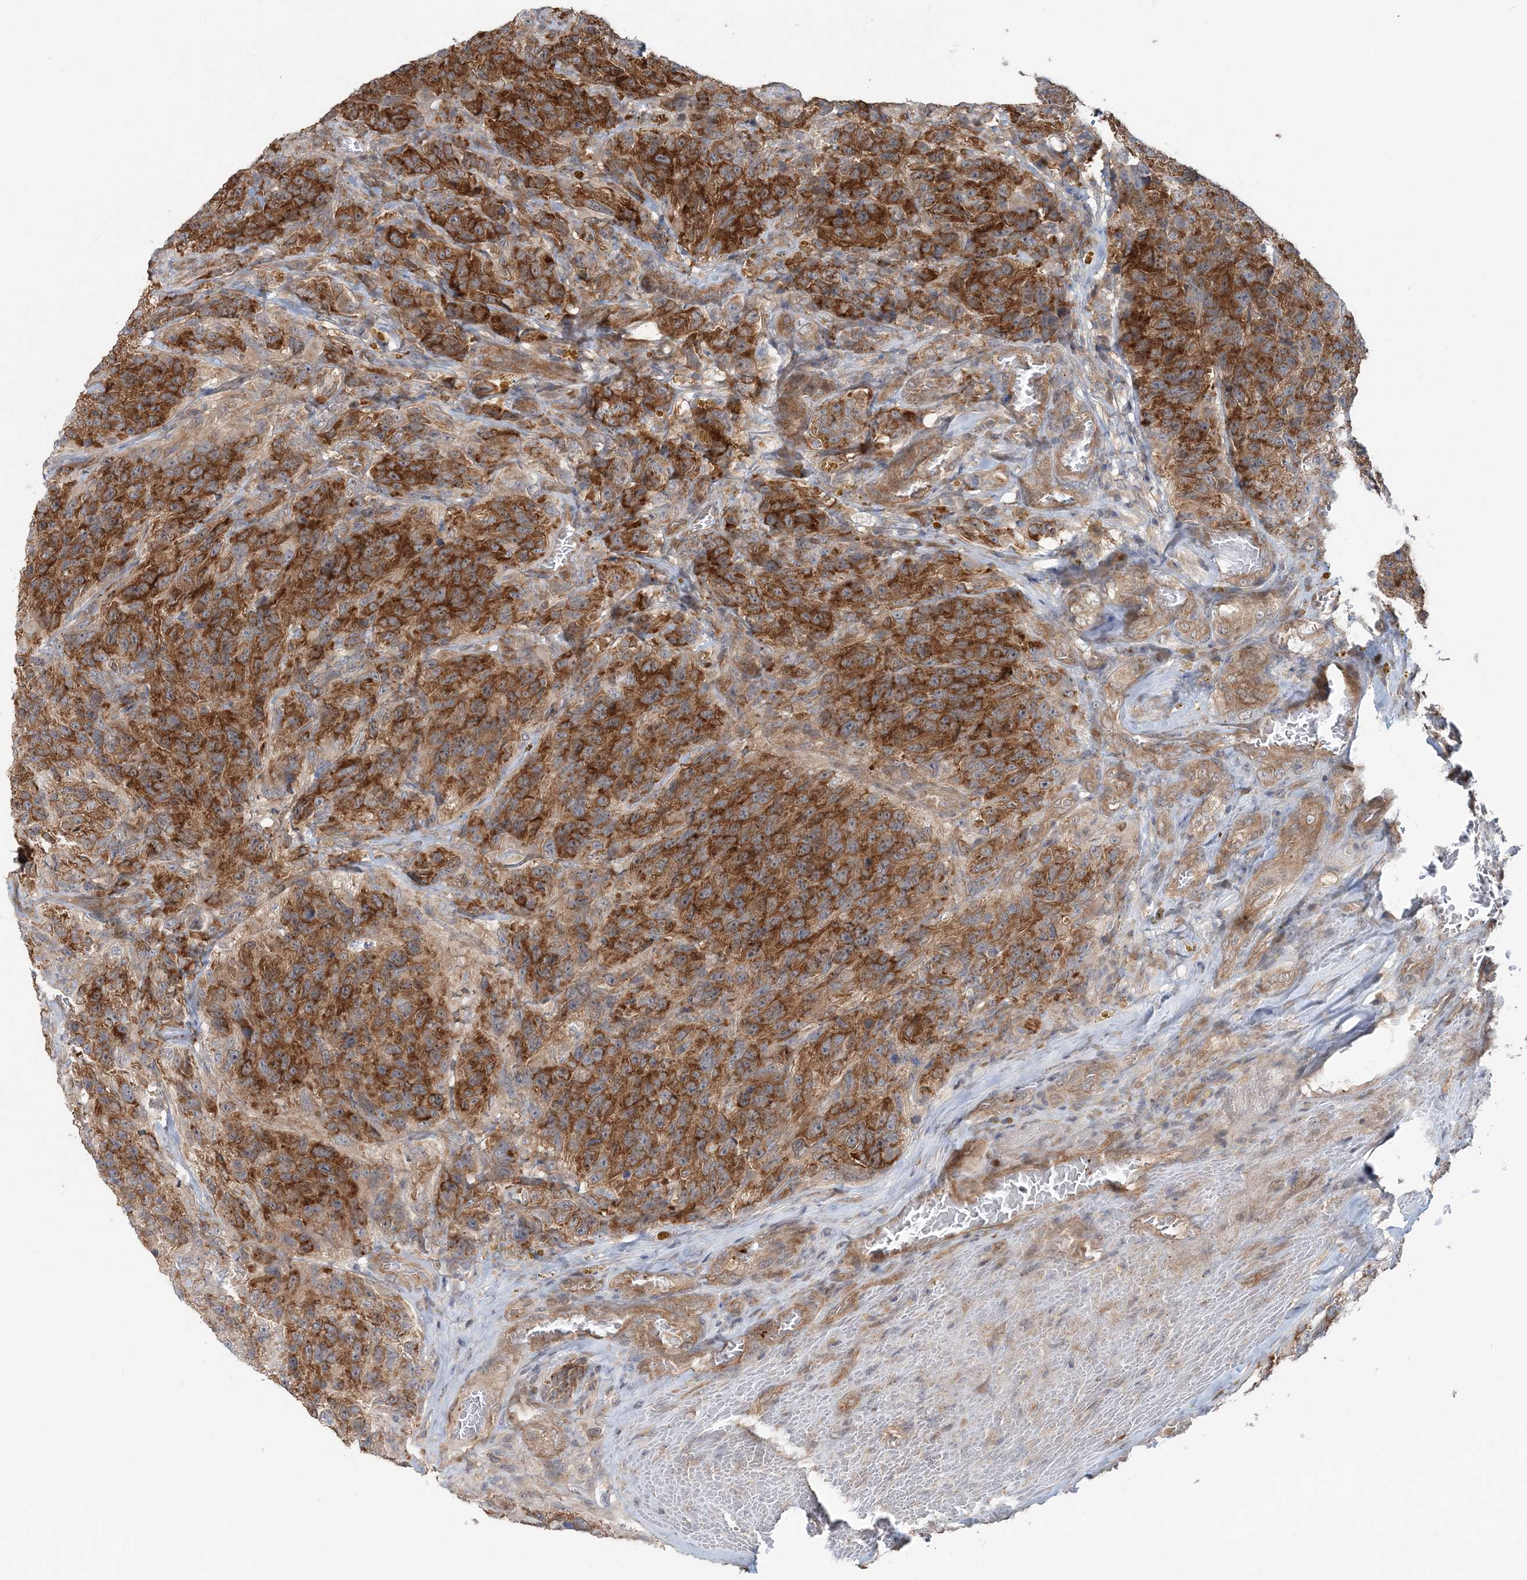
{"staining": {"intensity": "moderate", "quantity": ">75%", "location": "cytoplasmic/membranous"}, "tissue": "glioma", "cell_type": "Tumor cells", "image_type": "cancer", "snomed": [{"axis": "morphology", "description": "Glioma, malignant, High grade"}, {"axis": "topography", "description": "Brain"}], "caption": "Glioma was stained to show a protein in brown. There is medium levels of moderate cytoplasmic/membranous positivity in about >75% of tumor cells. (IHC, brightfield microscopy, high magnification).", "gene": "GEMIN5", "patient": {"sex": "male", "age": 69}}